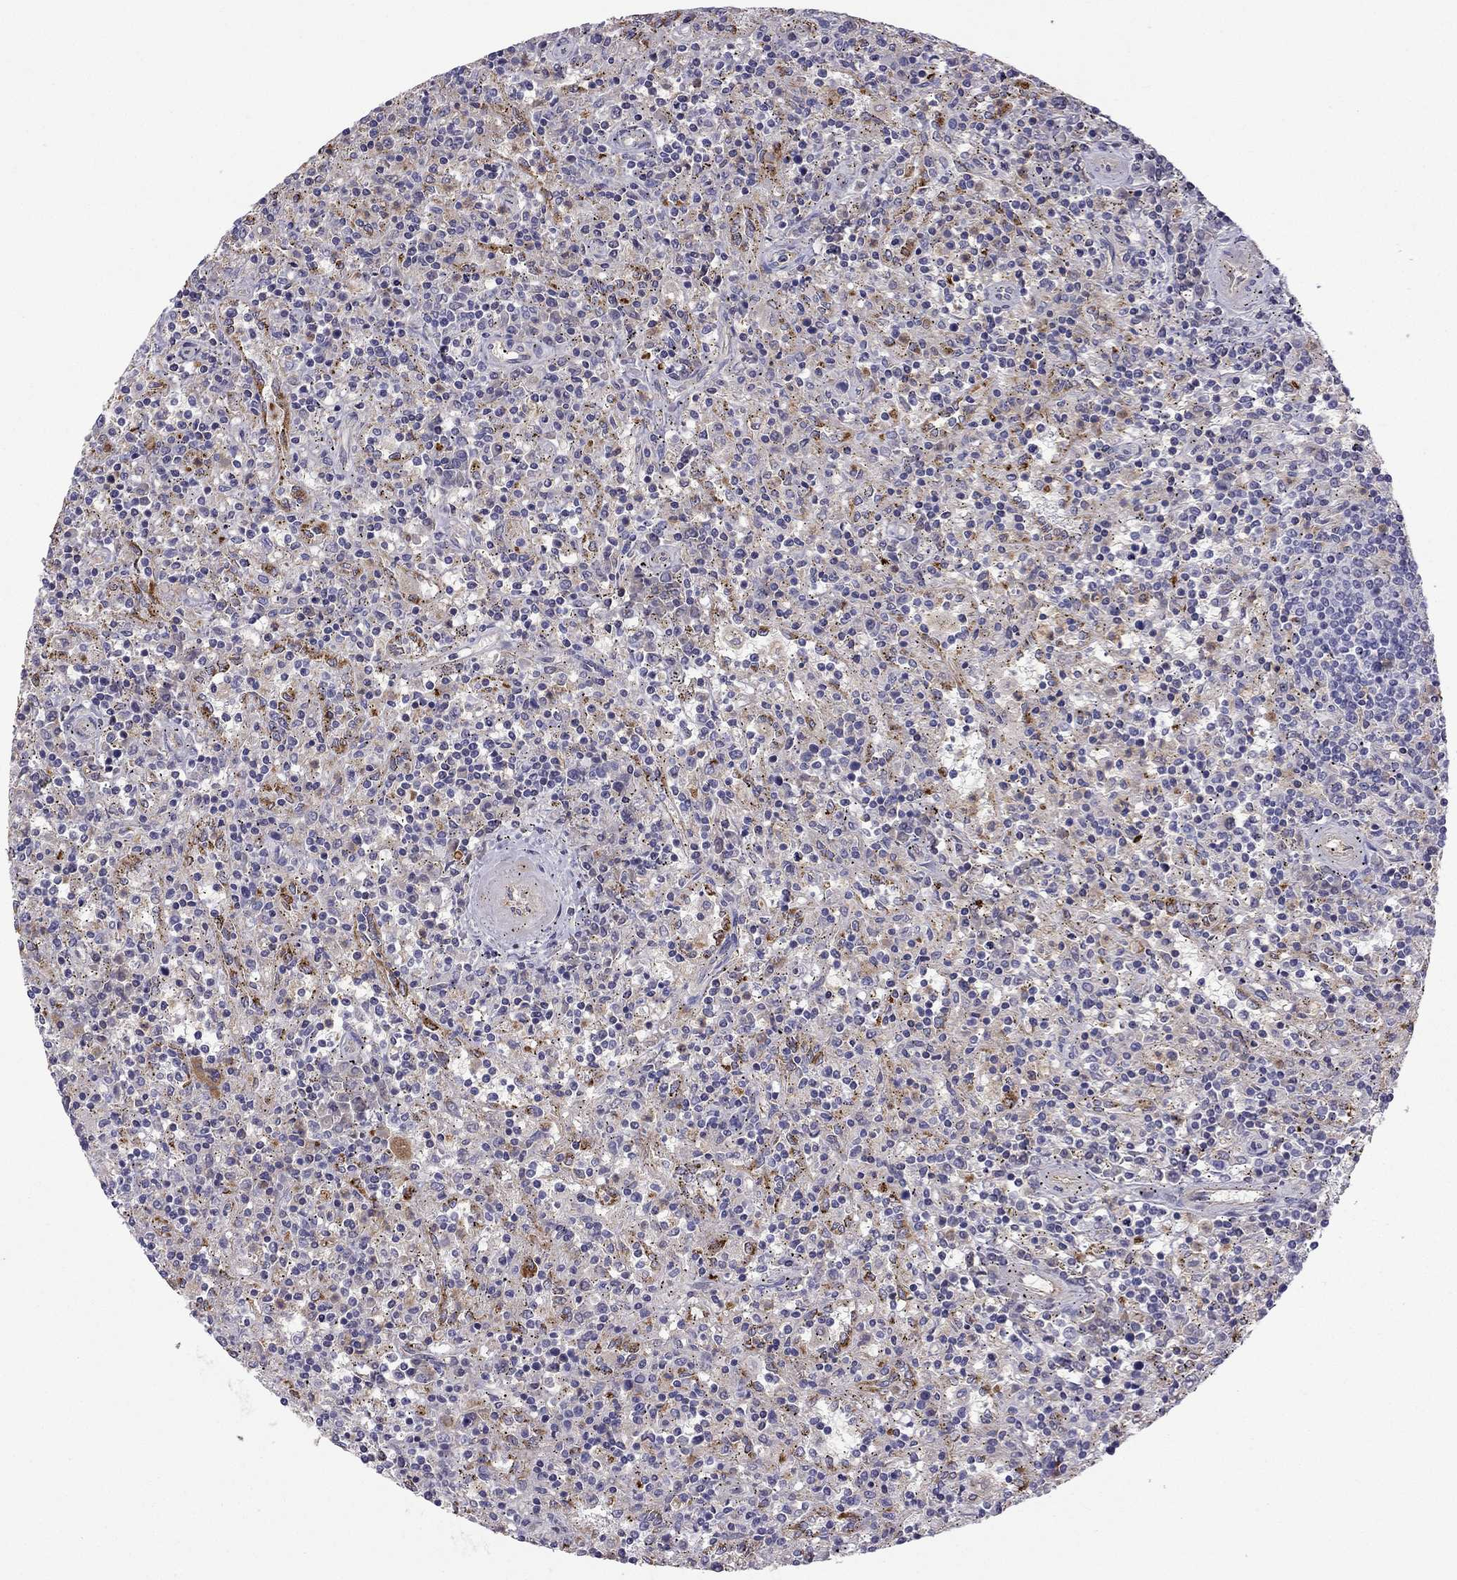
{"staining": {"intensity": "negative", "quantity": "none", "location": "none"}, "tissue": "lymphoma", "cell_type": "Tumor cells", "image_type": "cancer", "snomed": [{"axis": "morphology", "description": "Malignant lymphoma, non-Hodgkin's type, Low grade"}, {"axis": "topography", "description": "Spleen"}], "caption": "Low-grade malignant lymphoma, non-Hodgkin's type was stained to show a protein in brown. There is no significant expression in tumor cells. (DAB (3,3'-diaminobenzidine) immunohistochemistry (IHC), high magnification).", "gene": "STOML3", "patient": {"sex": "male", "age": 62}}